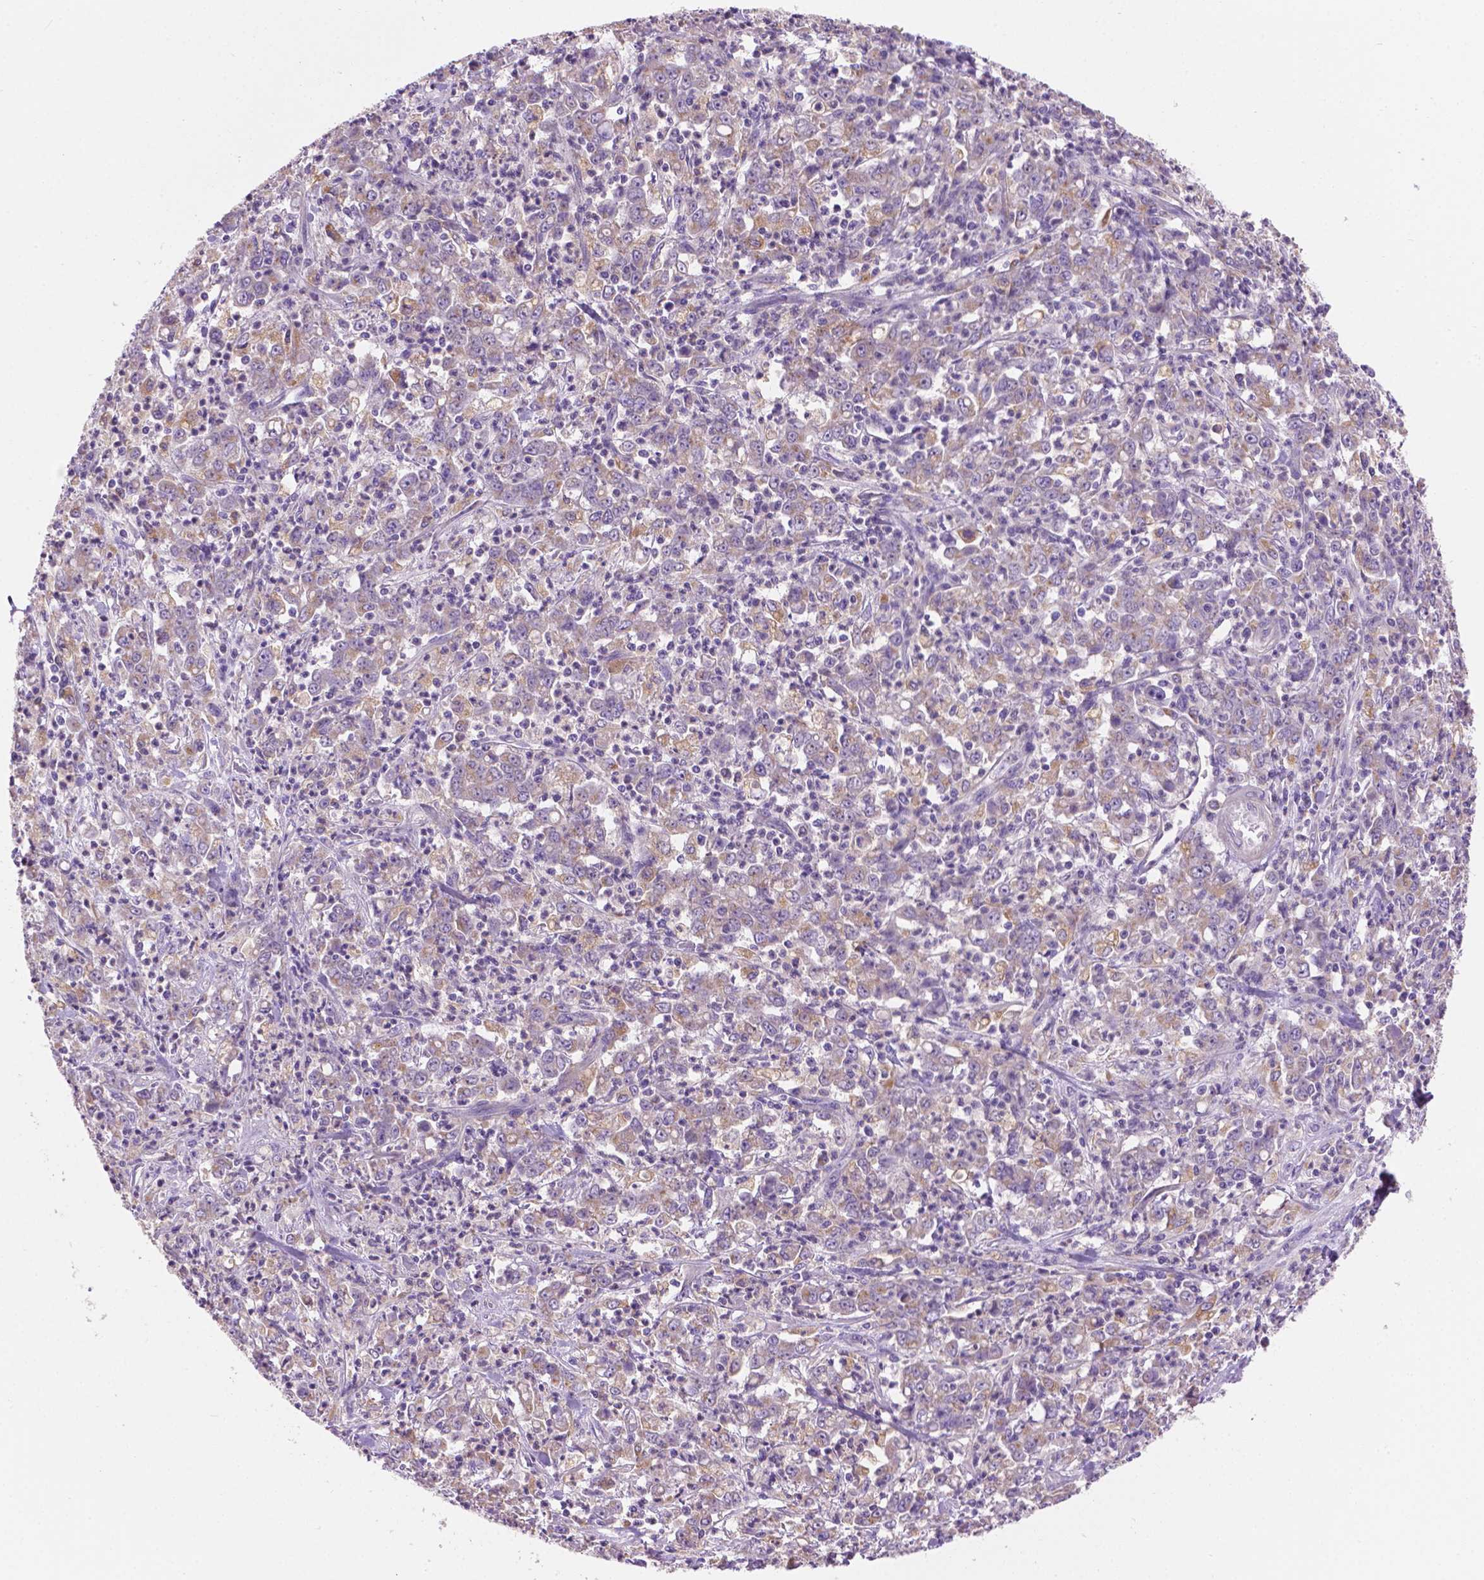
{"staining": {"intensity": "weak", "quantity": "<25%", "location": "cytoplasmic/membranous"}, "tissue": "stomach cancer", "cell_type": "Tumor cells", "image_type": "cancer", "snomed": [{"axis": "morphology", "description": "Adenocarcinoma, NOS"}, {"axis": "topography", "description": "Stomach, lower"}], "caption": "There is no significant staining in tumor cells of adenocarcinoma (stomach).", "gene": "CDH7", "patient": {"sex": "female", "age": 71}}